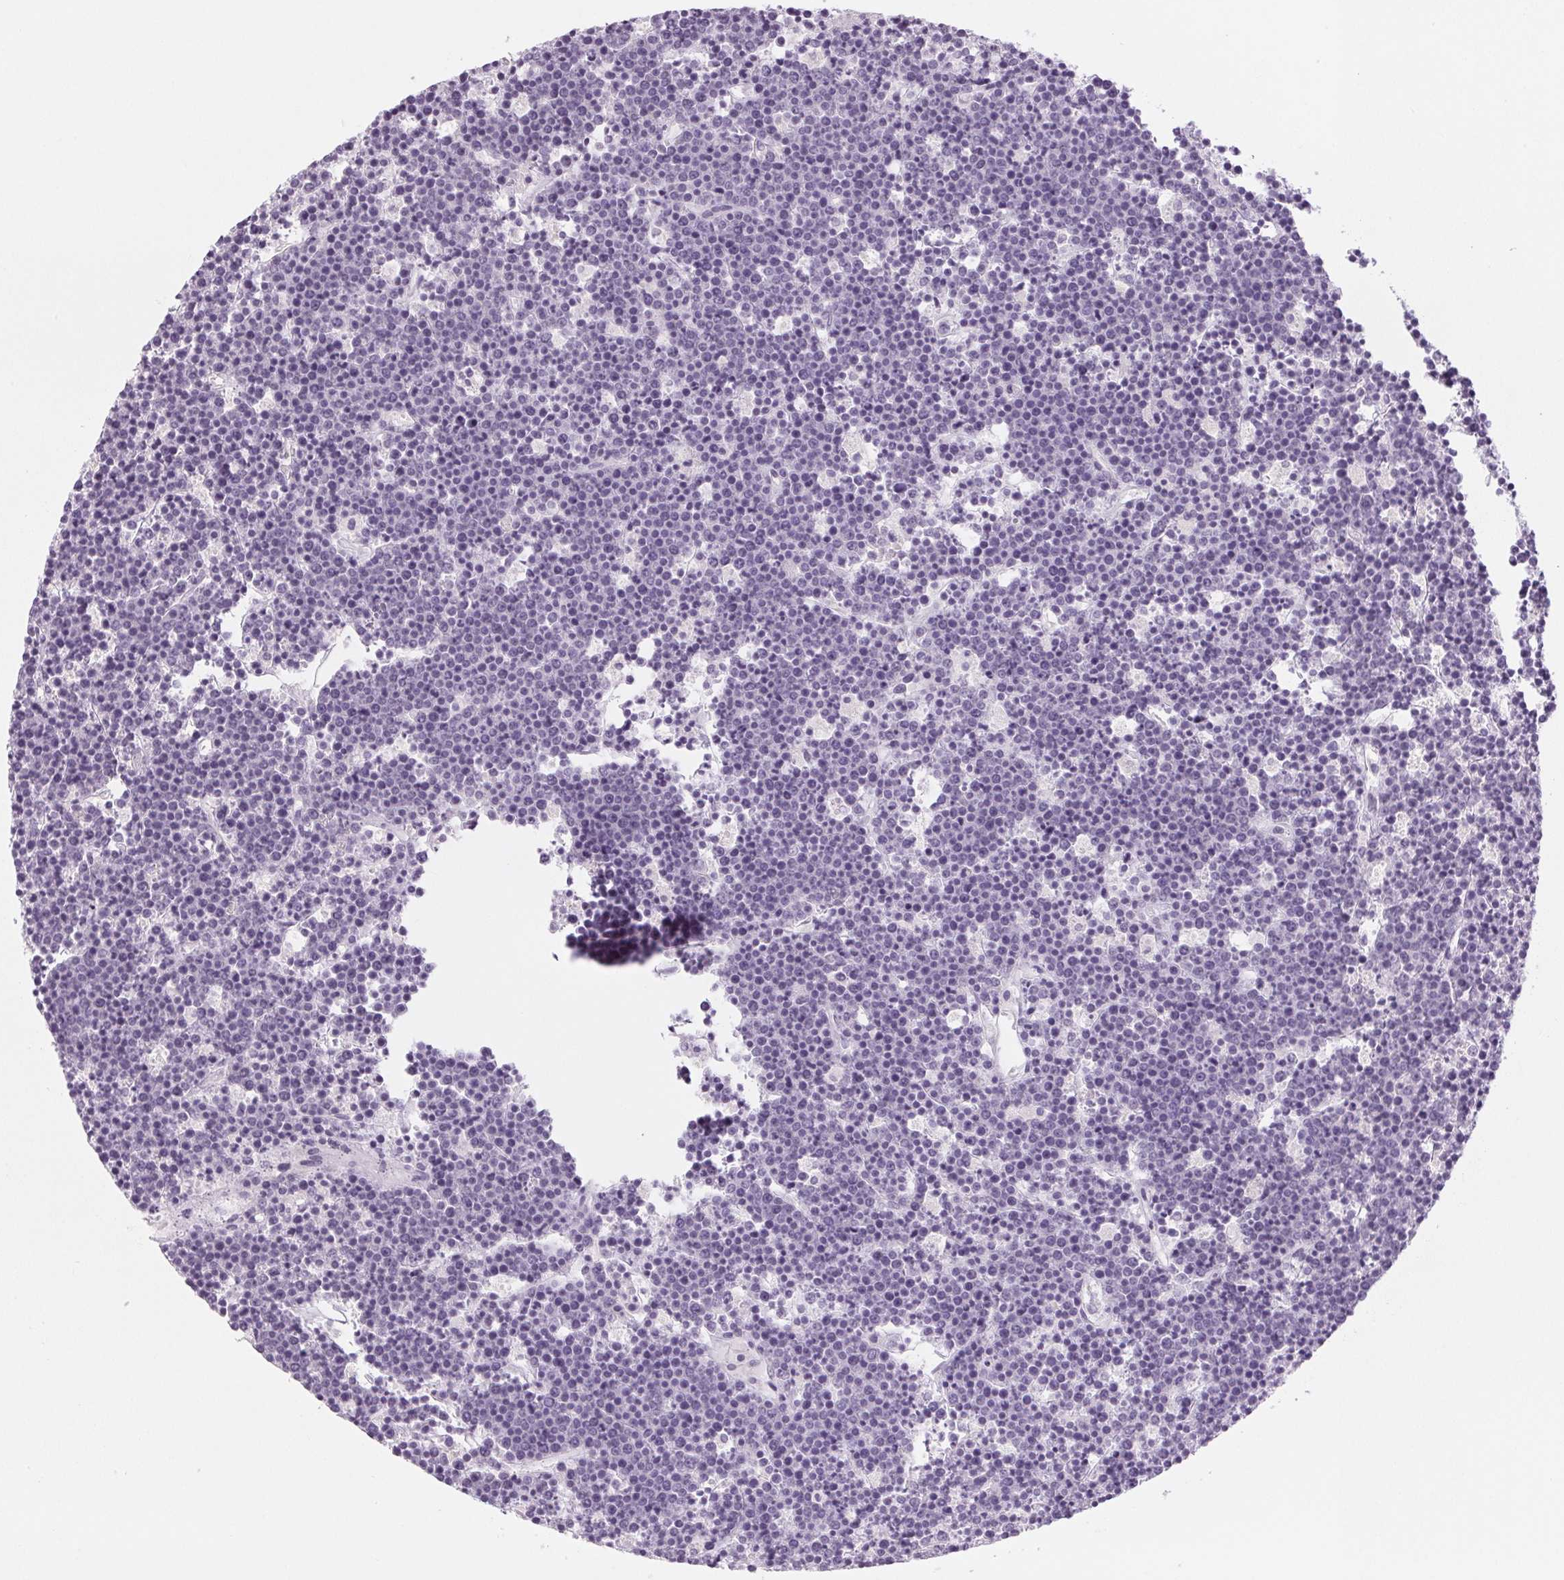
{"staining": {"intensity": "negative", "quantity": "none", "location": "none"}, "tissue": "lymphoma", "cell_type": "Tumor cells", "image_type": "cancer", "snomed": [{"axis": "morphology", "description": "Malignant lymphoma, non-Hodgkin's type, High grade"}, {"axis": "topography", "description": "Ovary"}], "caption": "There is no significant staining in tumor cells of high-grade malignant lymphoma, non-Hodgkin's type.", "gene": "EHHADH", "patient": {"sex": "female", "age": 56}}